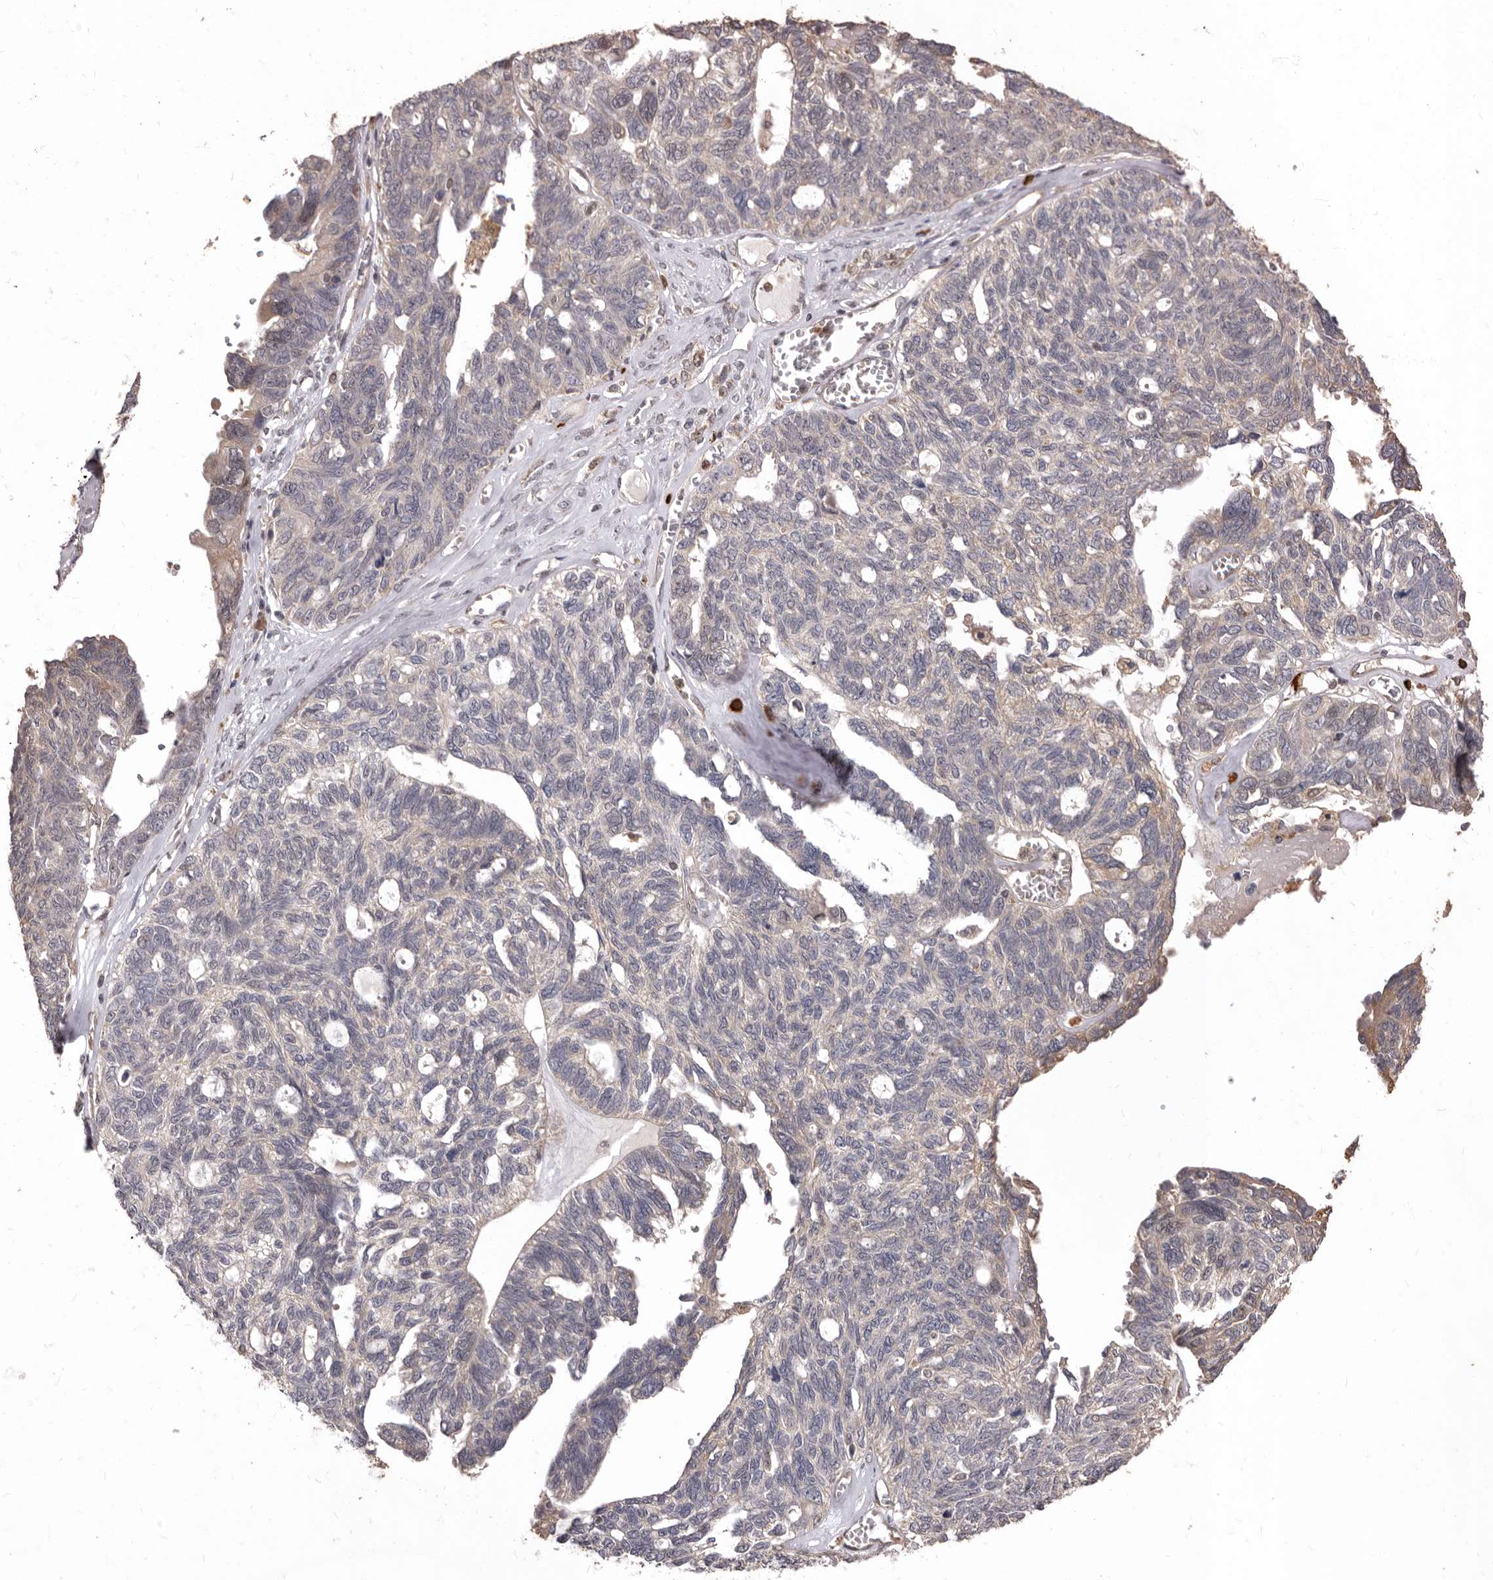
{"staining": {"intensity": "negative", "quantity": "none", "location": "none"}, "tissue": "ovarian cancer", "cell_type": "Tumor cells", "image_type": "cancer", "snomed": [{"axis": "morphology", "description": "Cystadenocarcinoma, serous, NOS"}, {"axis": "topography", "description": "Ovary"}], "caption": "DAB (3,3'-diaminobenzidine) immunohistochemical staining of ovarian cancer exhibits no significant expression in tumor cells.", "gene": "ACLY", "patient": {"sex": "female", "age": 79}}